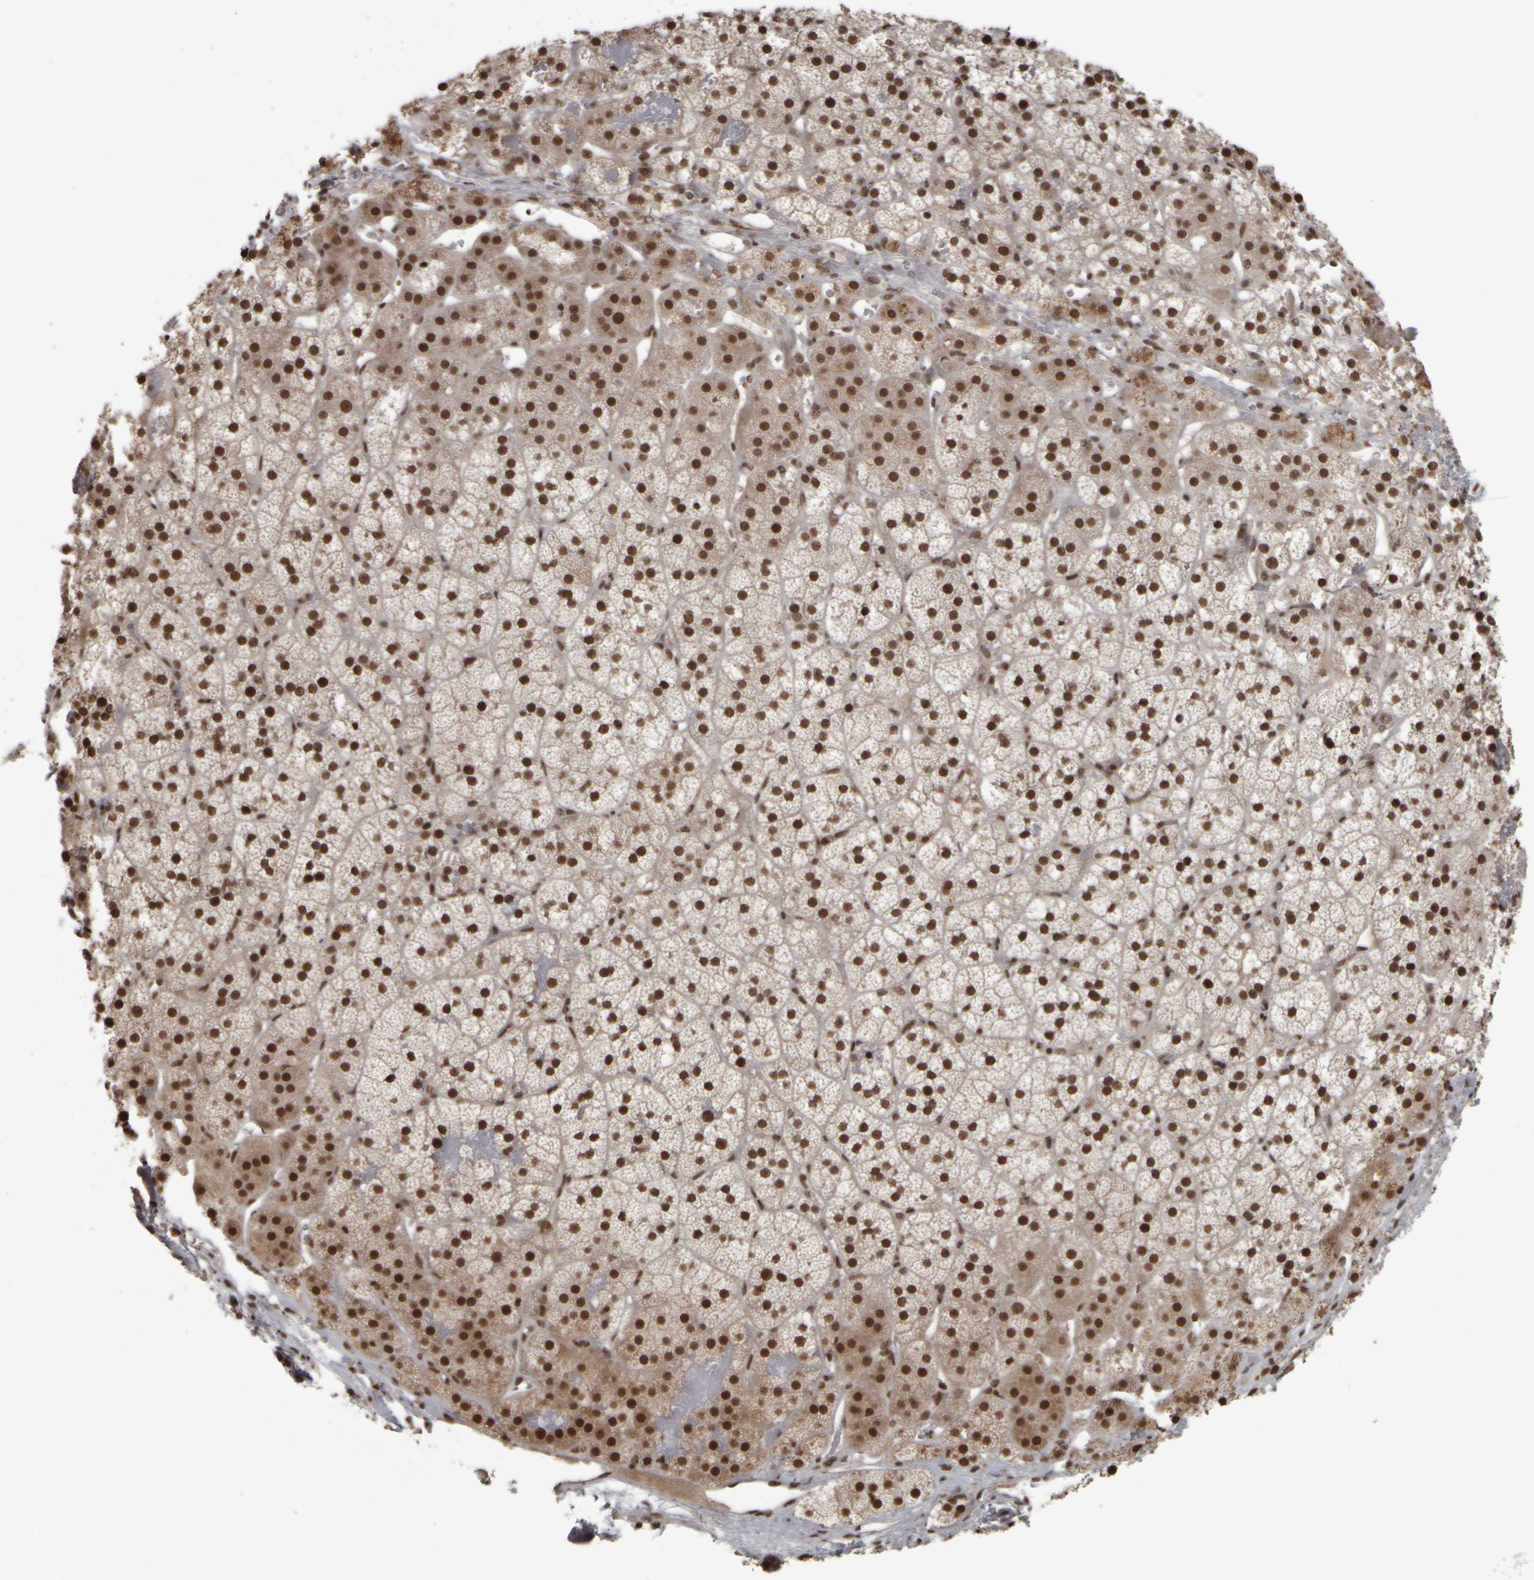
{"staining": {"intensity": "strong", "quantity": ">75%", "location": "nuclear"}, "tissue": "adrenal gland", "cell_type": "Glandular cells", "image_type": "normal", "snomed": [{"axis": "morphology", "description": "Normal tissue, NOS"}, {"axis": "topography", "description": "Adrenal gland"}], "caption": "Protein expression by immunohistochemistry (IHC) displays strong nuclear positivity in approximately >75% of glandular cells in normal adrenal gland. (Stains: DAB (3,3'-diaminobenzidine) in brown, nuclei in blue, Microscopy: brightfield microscopy at high magnification).", "gene": "ZFHX4", "patient": {"sex": "female", "age": 44}}